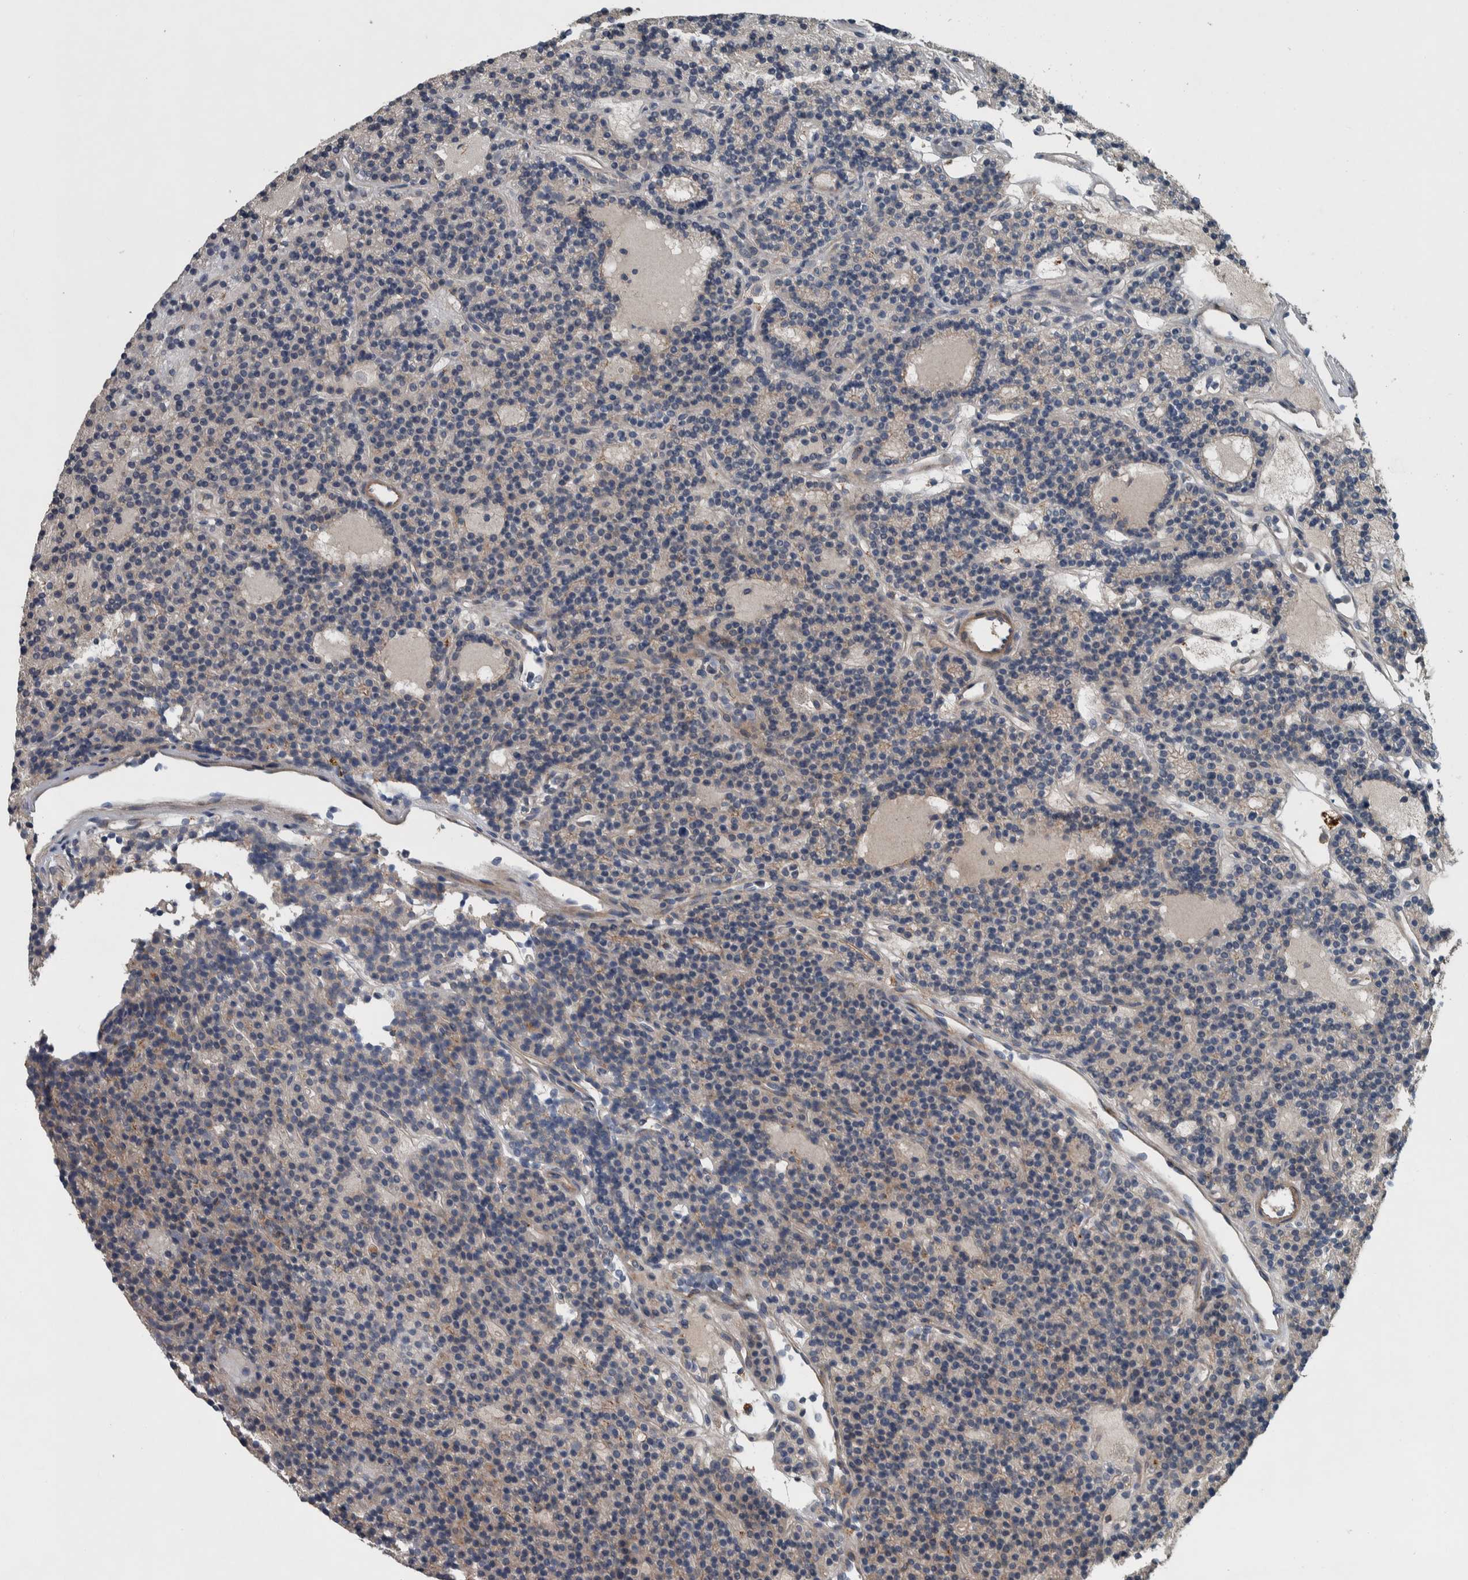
{"staining": {"intensity": "weak", "quantity": "<25%", "location": "cytoplasmic/membranous"}, "tissue": "parathyroid gland", "cell_type": "Glandular cells", "image_type": "normal", "snomed": [{"axis": "morphology", "description": "Normal tissue, NOS"}, {"axis": "topography", "description": "Parathyroid gland"}], "caption": "This is a micrograph of immunohistochemistry (IHC) staining of normal parathyroid gland, which shows no expression in glandular cells.", "gene": "SERPINC1", "patient": {"sex": "male", "age": 75}}